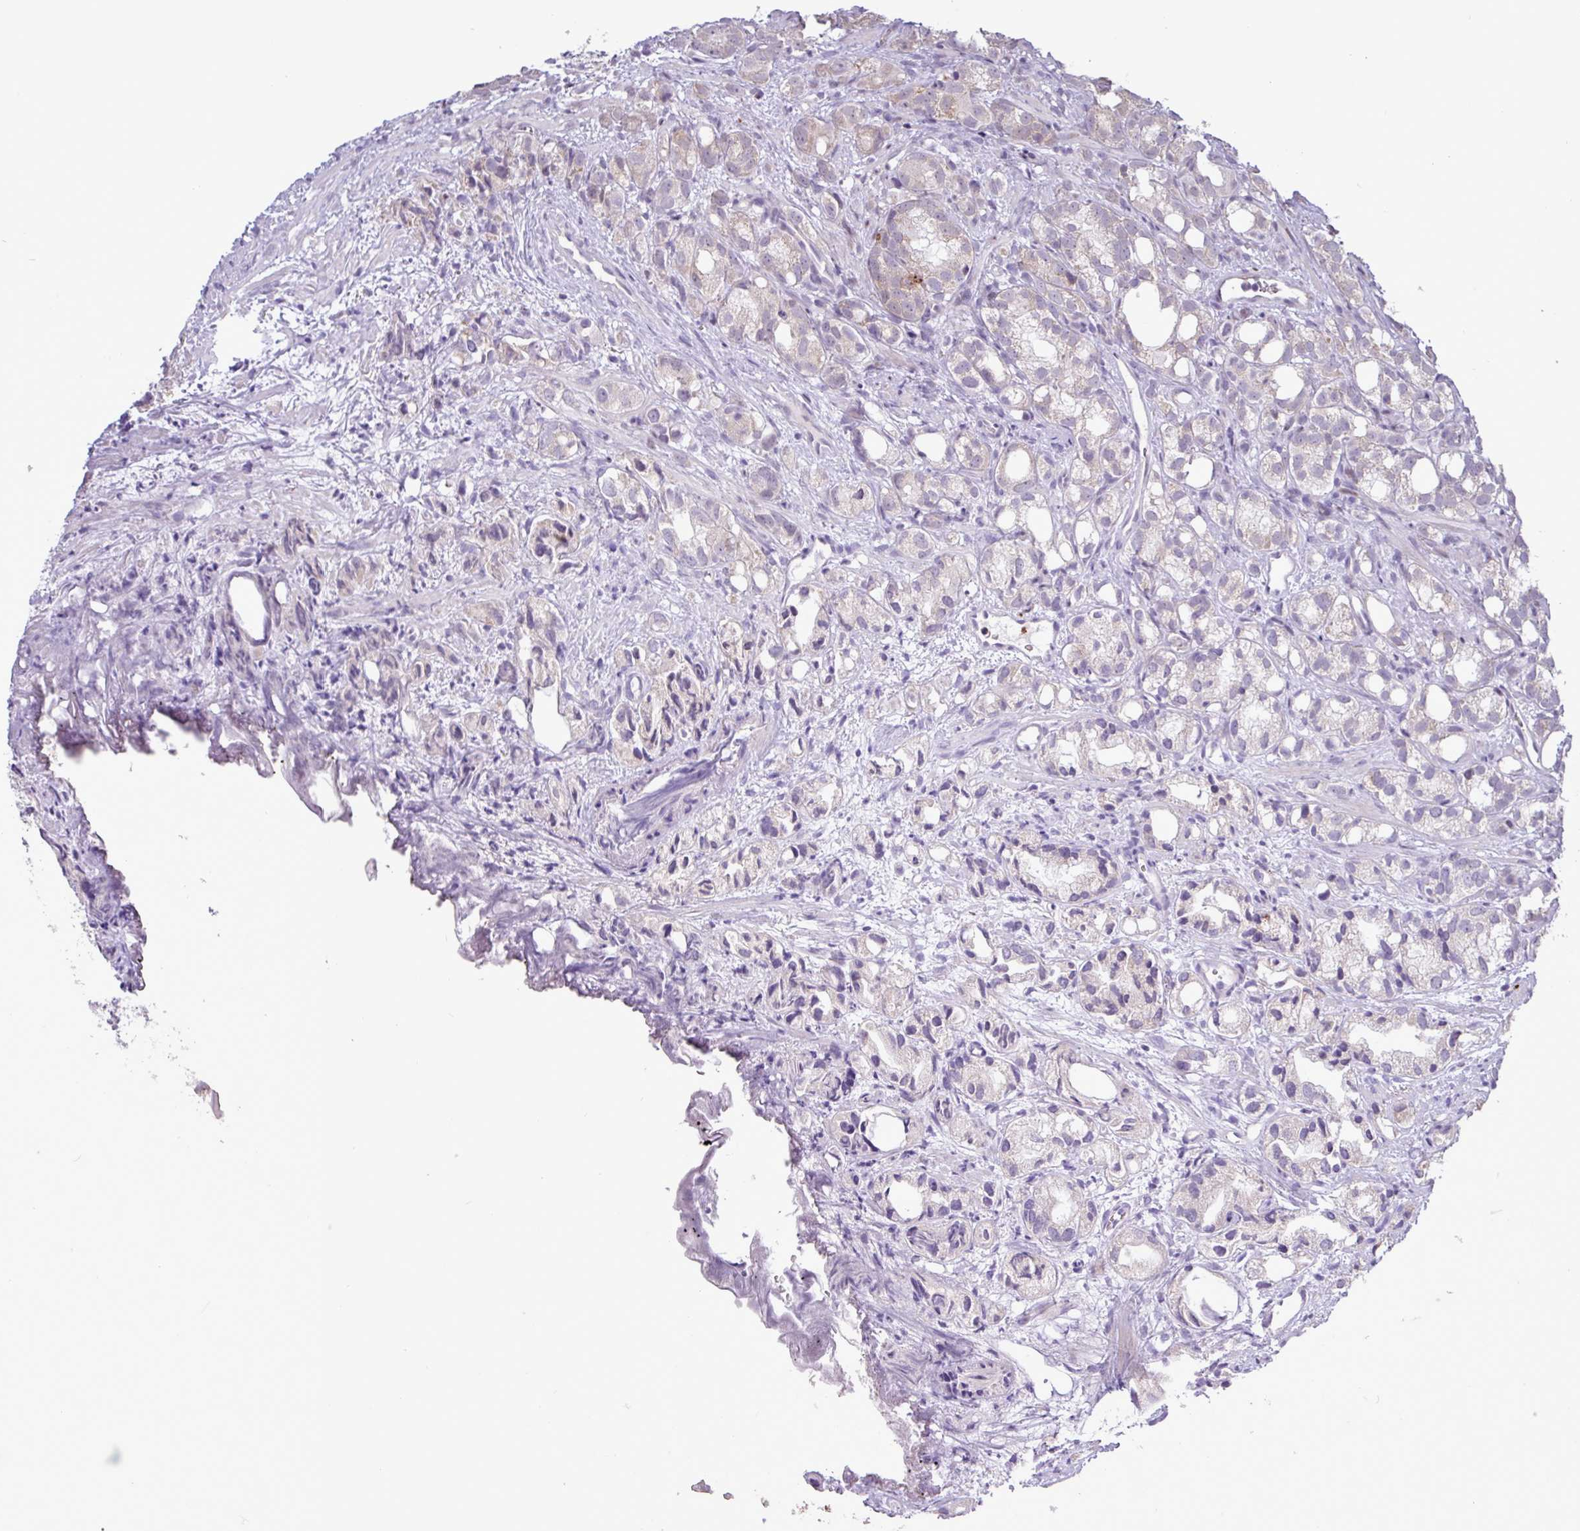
{"staining": {"intensity": "weak", "quantity": "<25%", "location": "cytoplasmic/membranous"}, "tissue": "prostate cancer", "cell_type": "Tumor cells", "image_type": "cancer", "snomed": [{"axis": "morphology", "description": "Adenocarcinoma, High grade"}, {"axis": "topography", "description": "Prostate"}], "caption": "Immunohistochemical staining of human prostate cancer shows no significant expression in tumor cells. Brightfield microscopy of immunohistochemistry (IHC) stained with DAB (brown) and hematoxylin (blue), captured at high magnification.", "gene": "RTL3", "patient": {"sex": "male", "age": 82}}